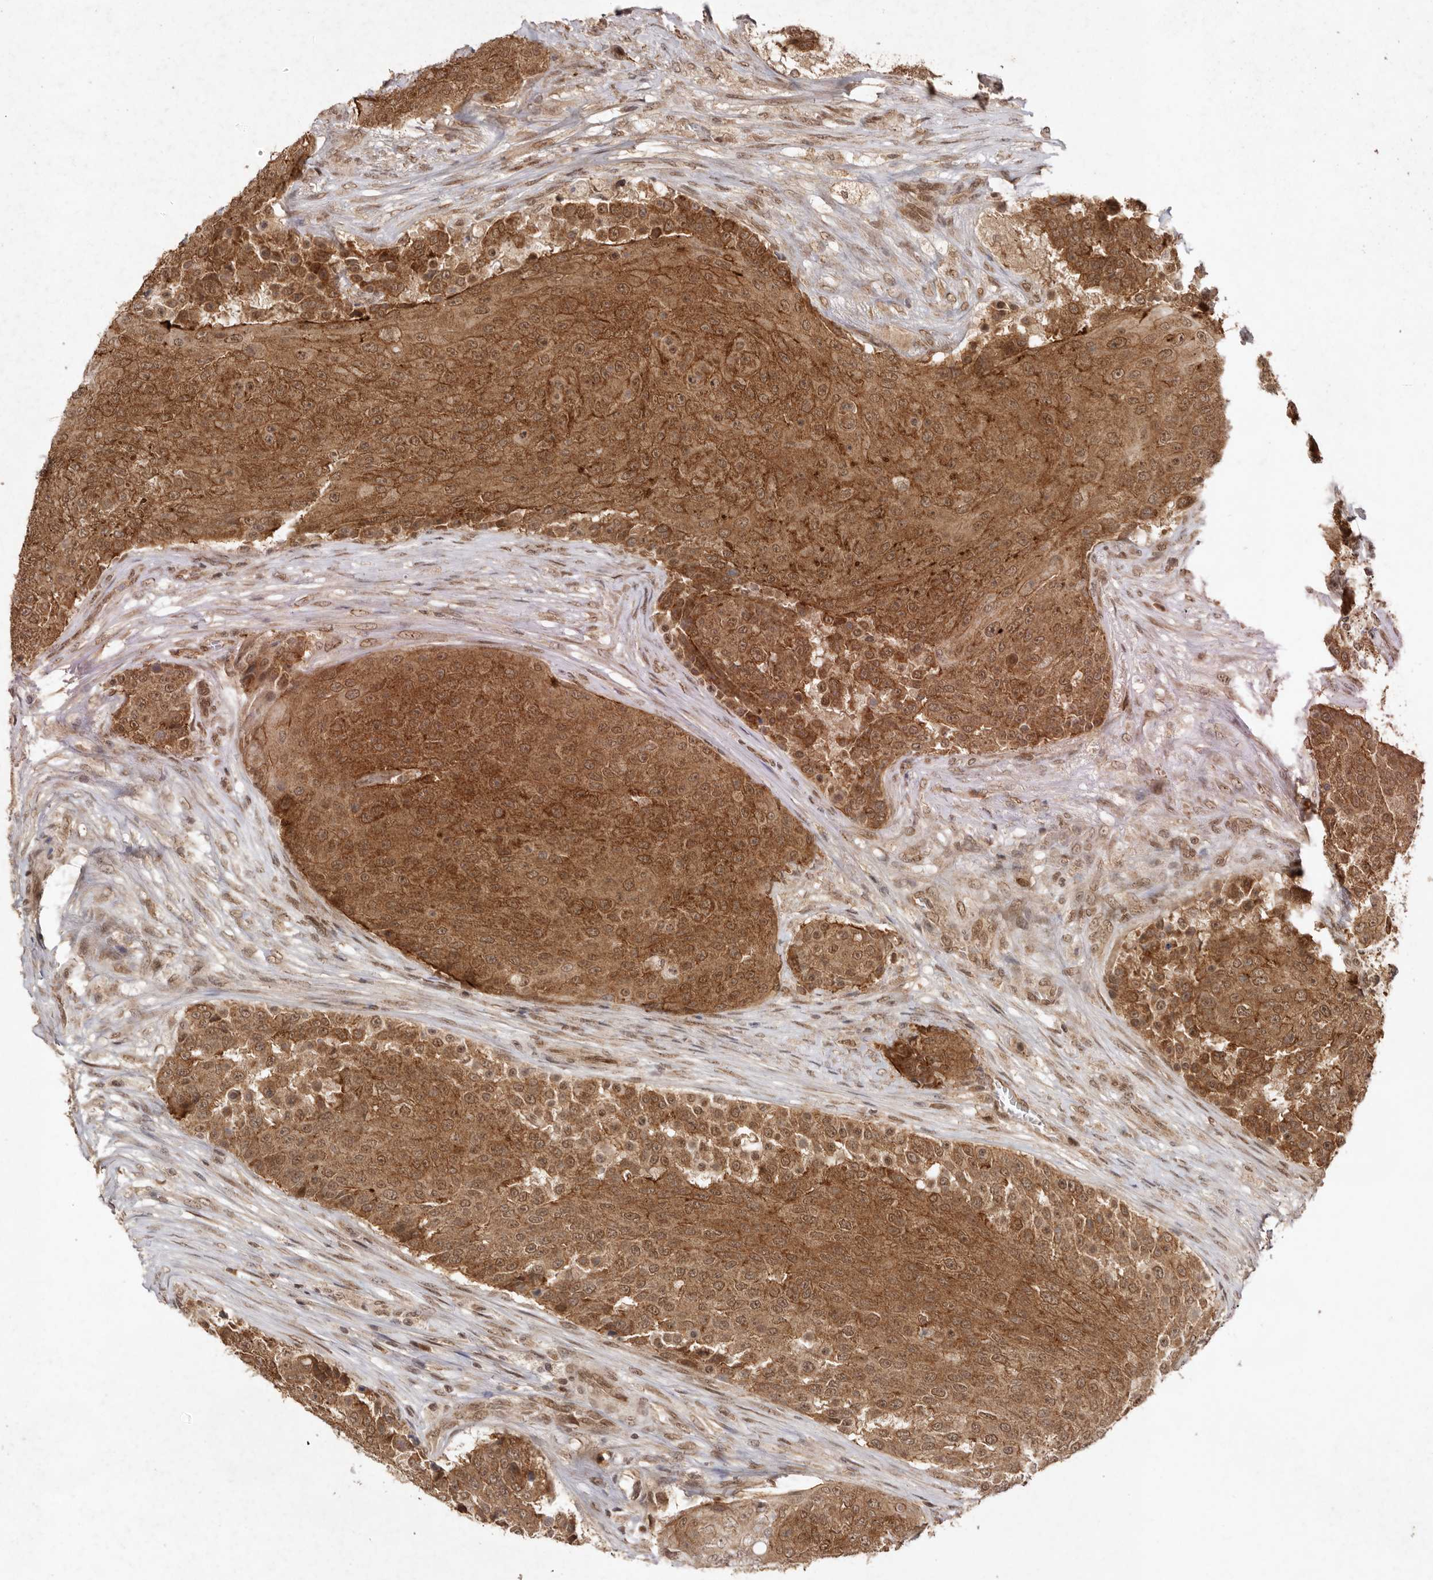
{"staining": {"intensity": "moderate", "quantity": ">75%", "location": "cytoplasmic/membranous,nuclear"}, "tissue": "urothelial cancer", "cell_type": "Tumor cells", "image_type": "cancer", "snomed": [{"axis": "morphology", "description": "Urothelial carcinoma, High grade"}, {"axis": "topography", "description": "Urinary bladder"}], "caption": "About >75% of tumor cells in urothelial cancer show moderate cytoplasmic/membranous and nuclear protein expression as visualized by brown immunohistochemical staining.", "gene": "TARS2", "patient": {"sex": "female", "age": 63}}